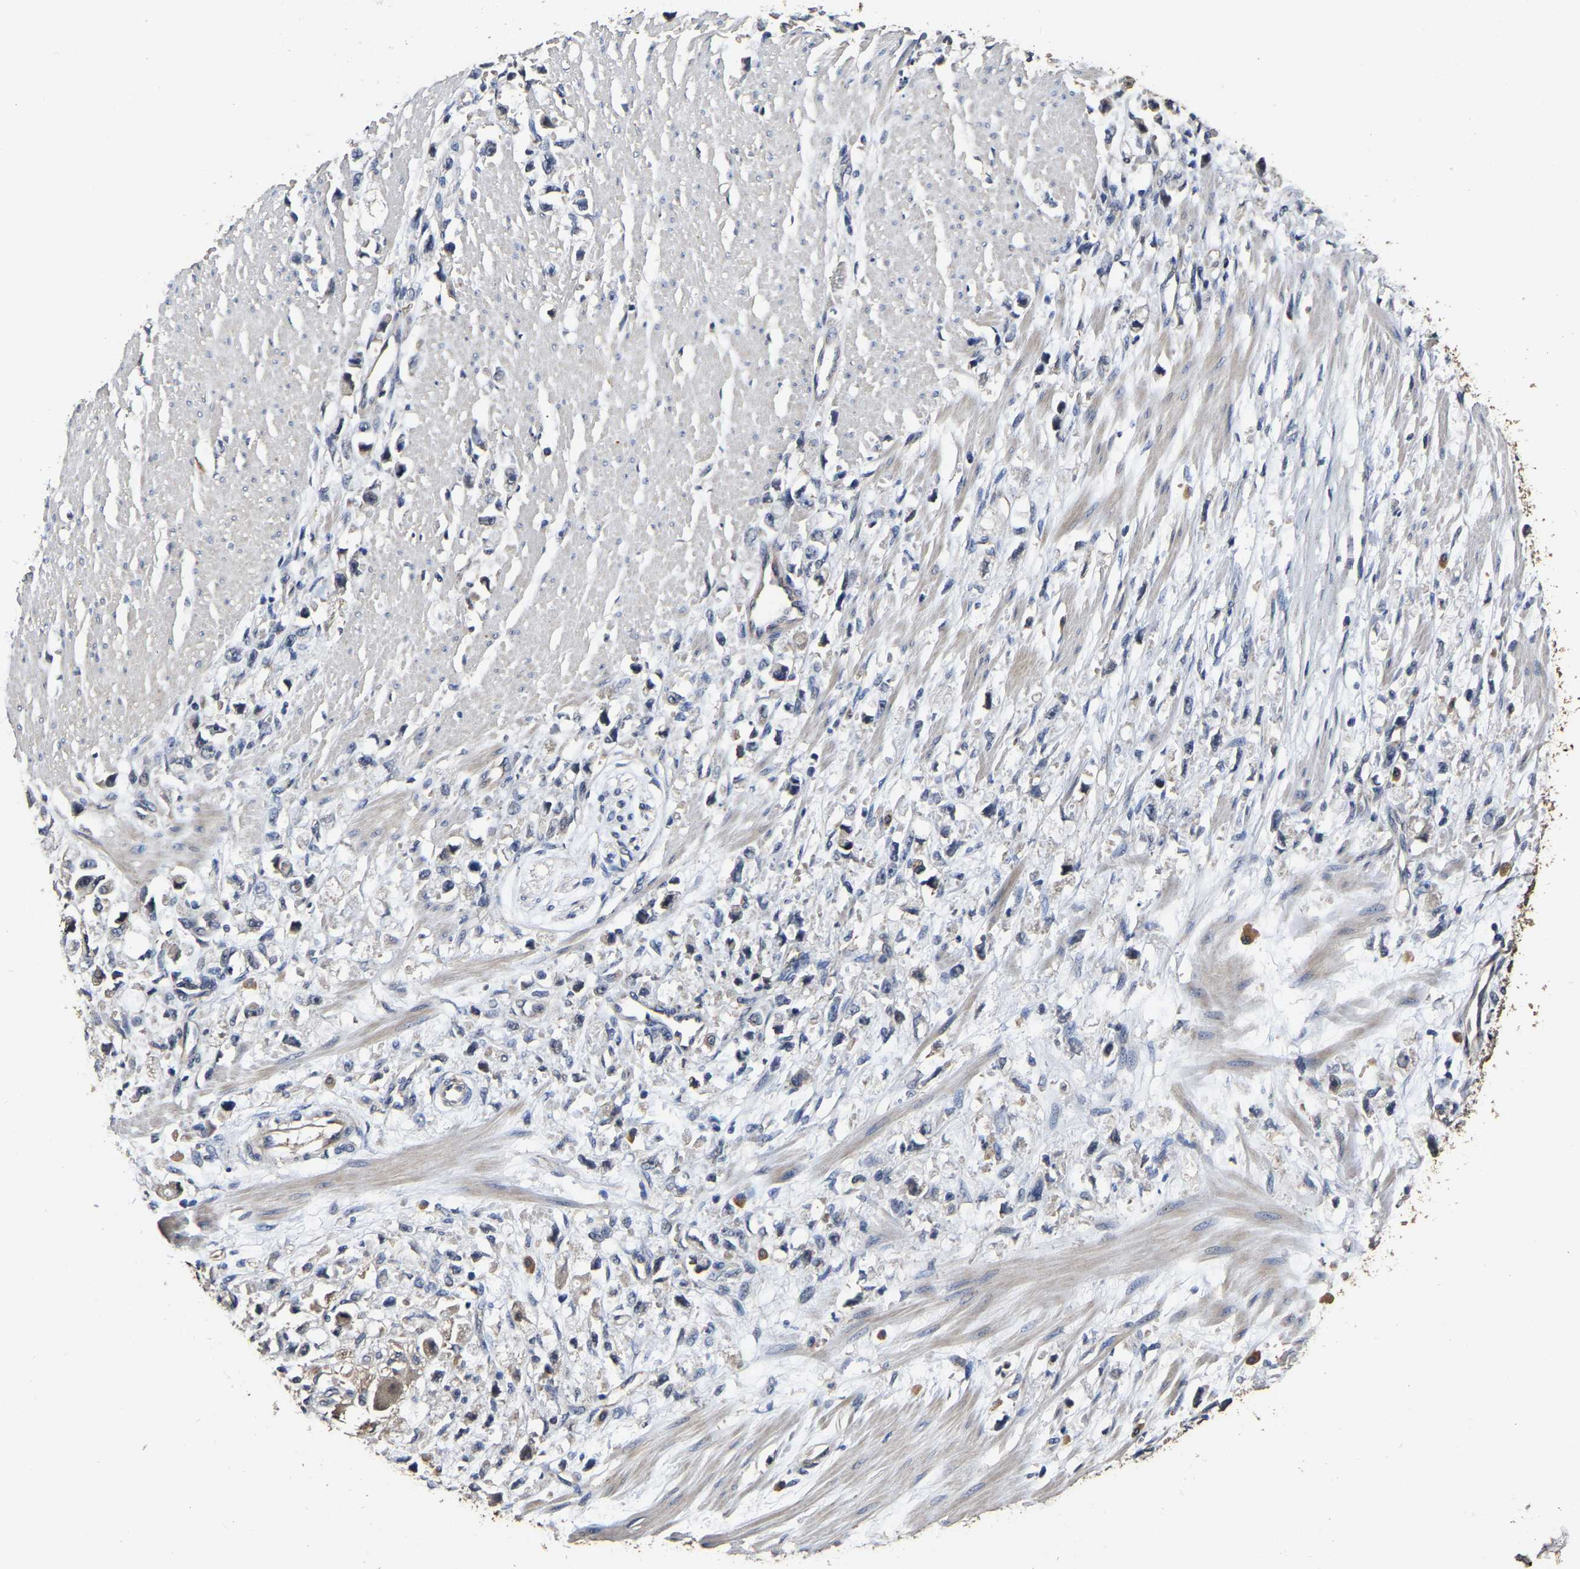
{"staining": {"intensity": "negative", "quantity": "none", "location": "none"}, "tissue": "stomach cancer", "cell_type": "Tumor cells", "image_type": "cancer", "snomed": [{"axis": "morphology", "description": "Adenocarcinoma, NOS"}, {"axis": "topography", "description": "Stomach"}], "caption": "There is no significant staining in tumor cells of stomach cancer (adenocarcinoma).", "gene": "STK32C", "patient": {"sex": "female", "age": 59}}